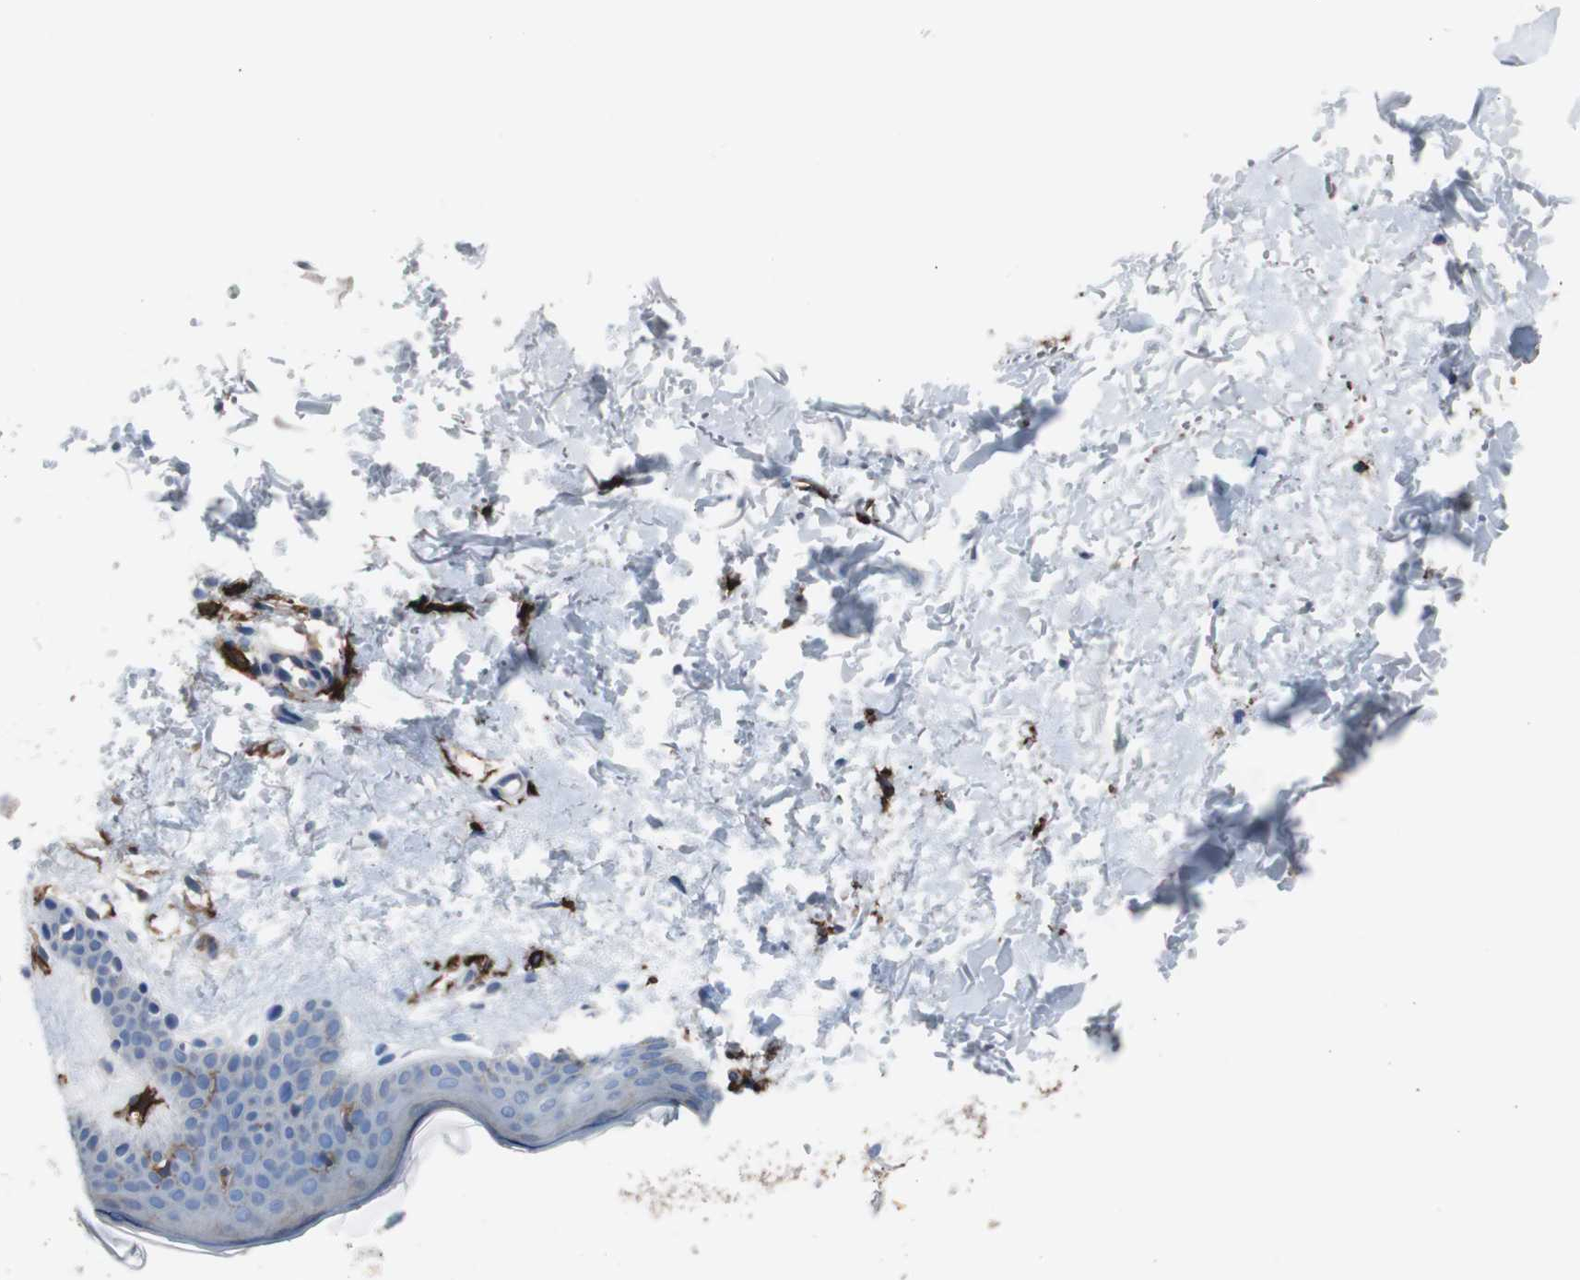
{"staining": {"intensity": "negative", "quantity": "none", "location": "none"}, "tissue": "skin", "cell_type": "Fibroblasts", "image_type": "normal", "snomed": [{"axis": "morphology", "description": "Normal tissue, NOS"}, {"axis": "topography", "description": "Skin"}], "caption": "High magnification brightfield microscopy of normal skin stained with DAB (brown) and counterstained with hematoxylin (blue): fibroblasts show no significant expression. Brightfield microscopy of immunohistochemistry stained with DAB (3,3'-diaminobenzidine) (brown) and hematoxylin (blue), captured at high magnification.", "gene": "FCGR2B", "patient": {"sex": "female", "age": 56}}